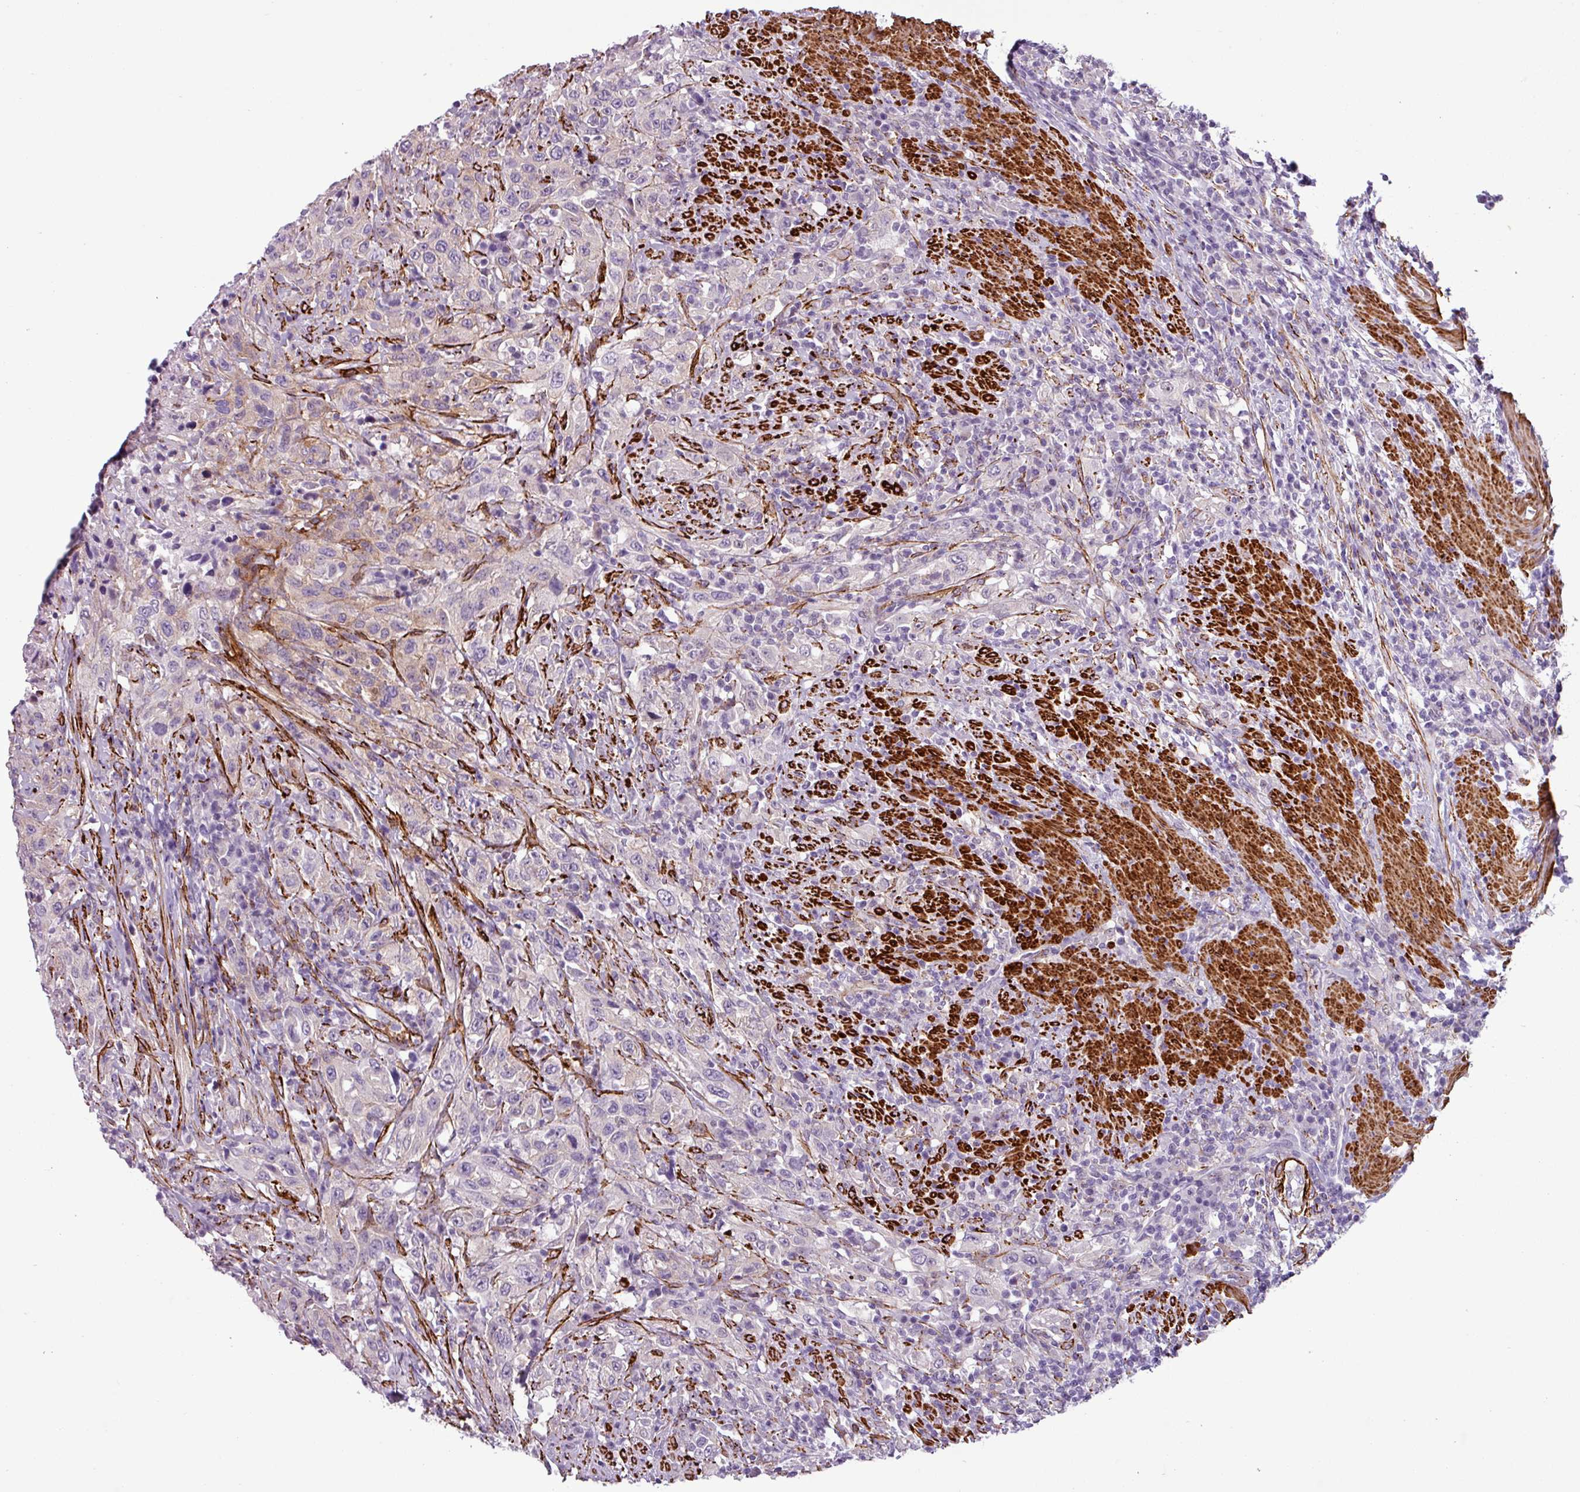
{"staining": {"intensity": "weak", "quantity": "<25%", "location": "cytoplasmic/membranous"}, "tissue": "urothelial cancer", "cell_type": "Tumor cells", "image_type": "cancer", "snomed": [{"axis": "morphology", "description": "Urothelial carcinoma, High grade"}, {"axis": "topography", "description": "Urinary bladder"}], "caption": "Immunohistochemistry (IHC) of human high-grade urothelial carcinoma exhibits no staining in tumor cells.", "gene": "ATP10A", "patient": {"sex": "male", "age": 61}}